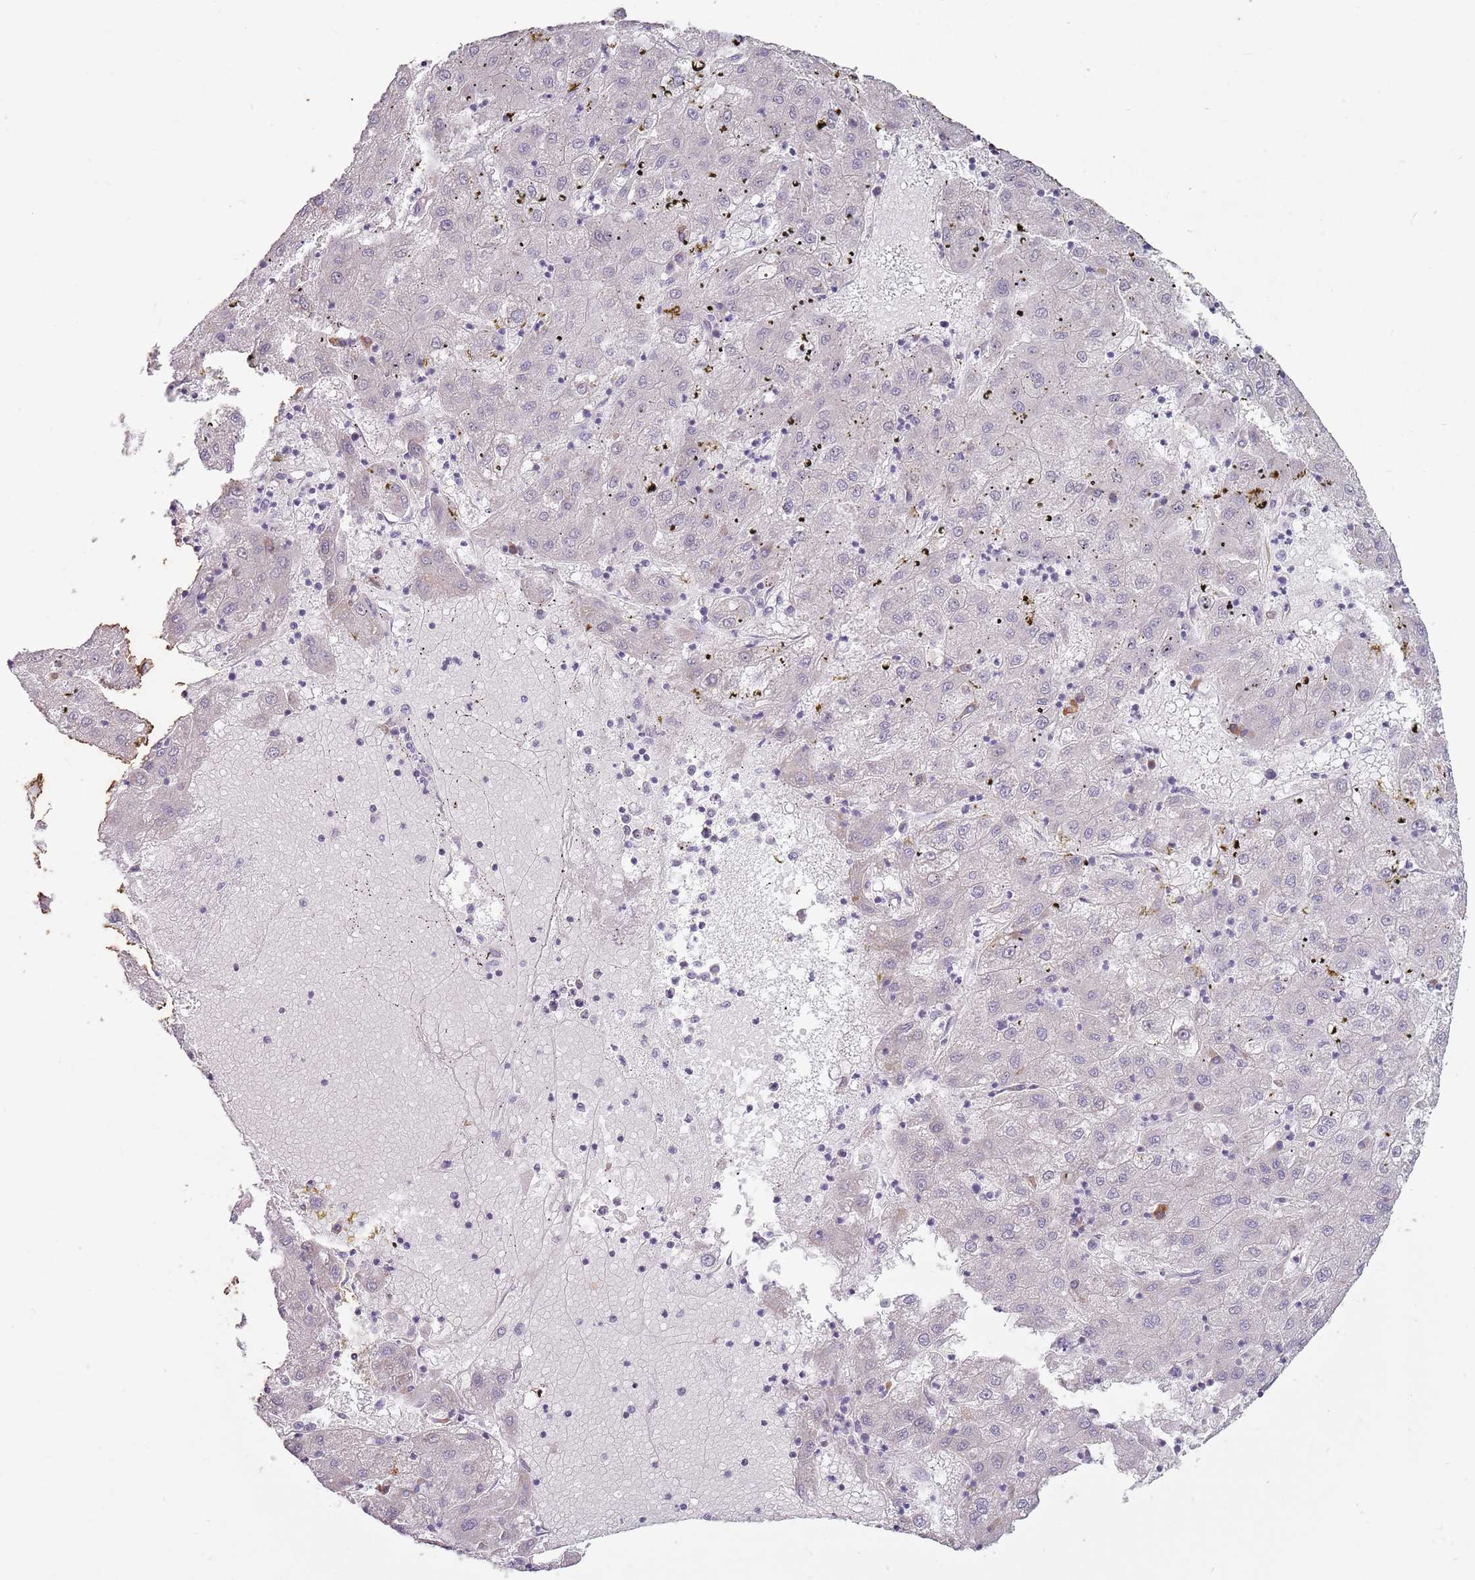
{"staining": {"intensity": "negative", "quantity": "none", "location": "none"}, "tissue": "liver cancer", "cell_type": "Tumor cells", "image_type": "cancer", "snomed": [{"axis": "morphology", "description": "Carcinoma, Hepatocellular, NOS"}, {"axis": "topography", "description": "Liver"}], "caption": "DAB (3,3'-diaminobenzidine) immunohistochemical staining of human liver cancer (hepatocellular carcinoma) exhibits no significant staining in tumor cells.", "gene": "DXO", "patient": {"sex": "male", "age": 72}}